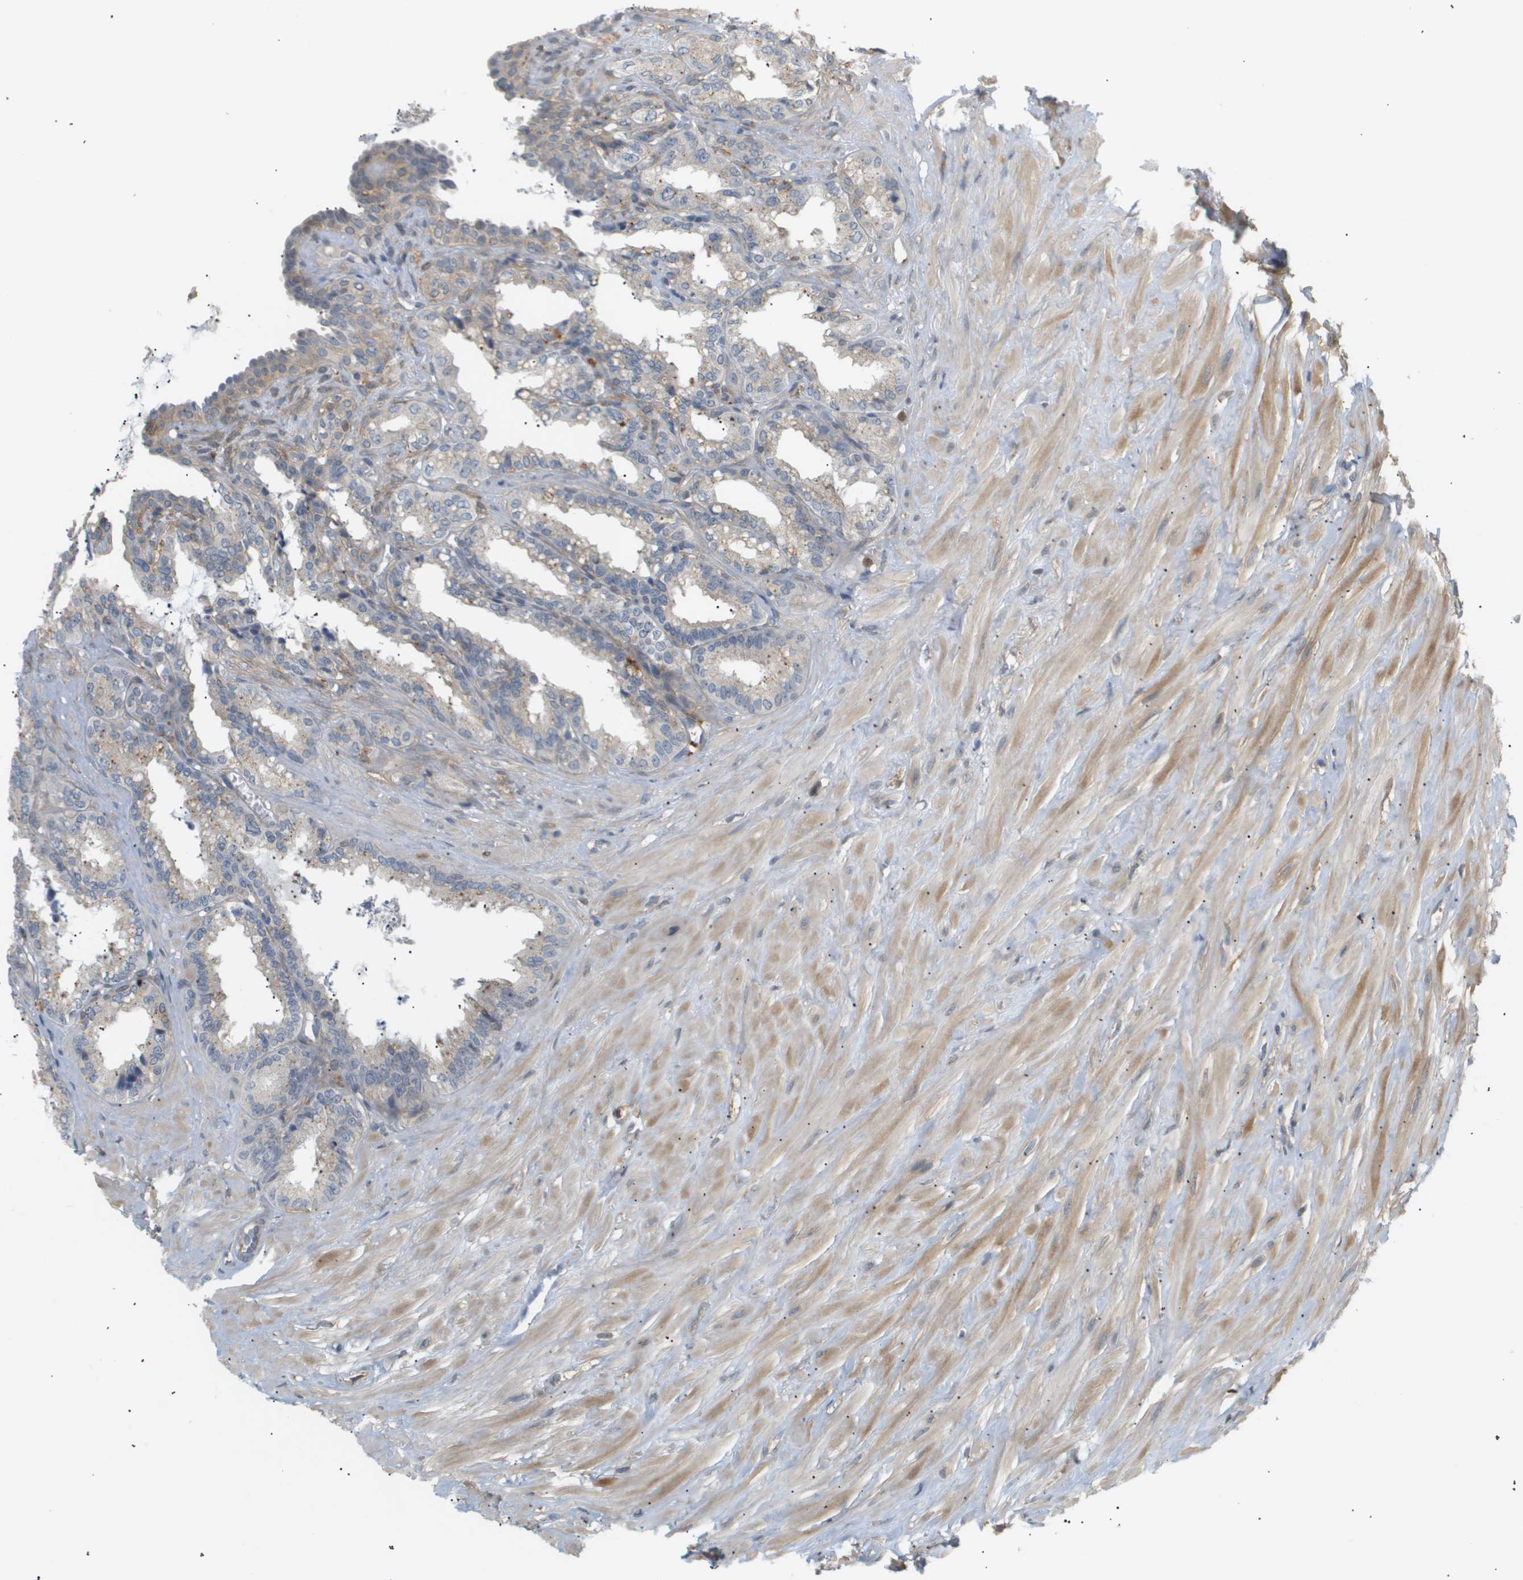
{"staining": {"intensity": "weak", "quantity": "<25%", "location": "cytoplasmic/membranous"}, "tissue": "seminal vesicle", "cell_type": "Glandular cells", "image_type": "normal", "snomed": [{"axis": "morphology", "description": "Normal tissue, NOS"}, {"axis": "topography", "description": "Seminal veicle"}], "caption": "Human seminal vesicle stained for a protein using immunohistochemistry (IHC) shows no expression in glandular cells.", "gene": "CORO2B", "patient": {"sex": "male", "age": 64}}